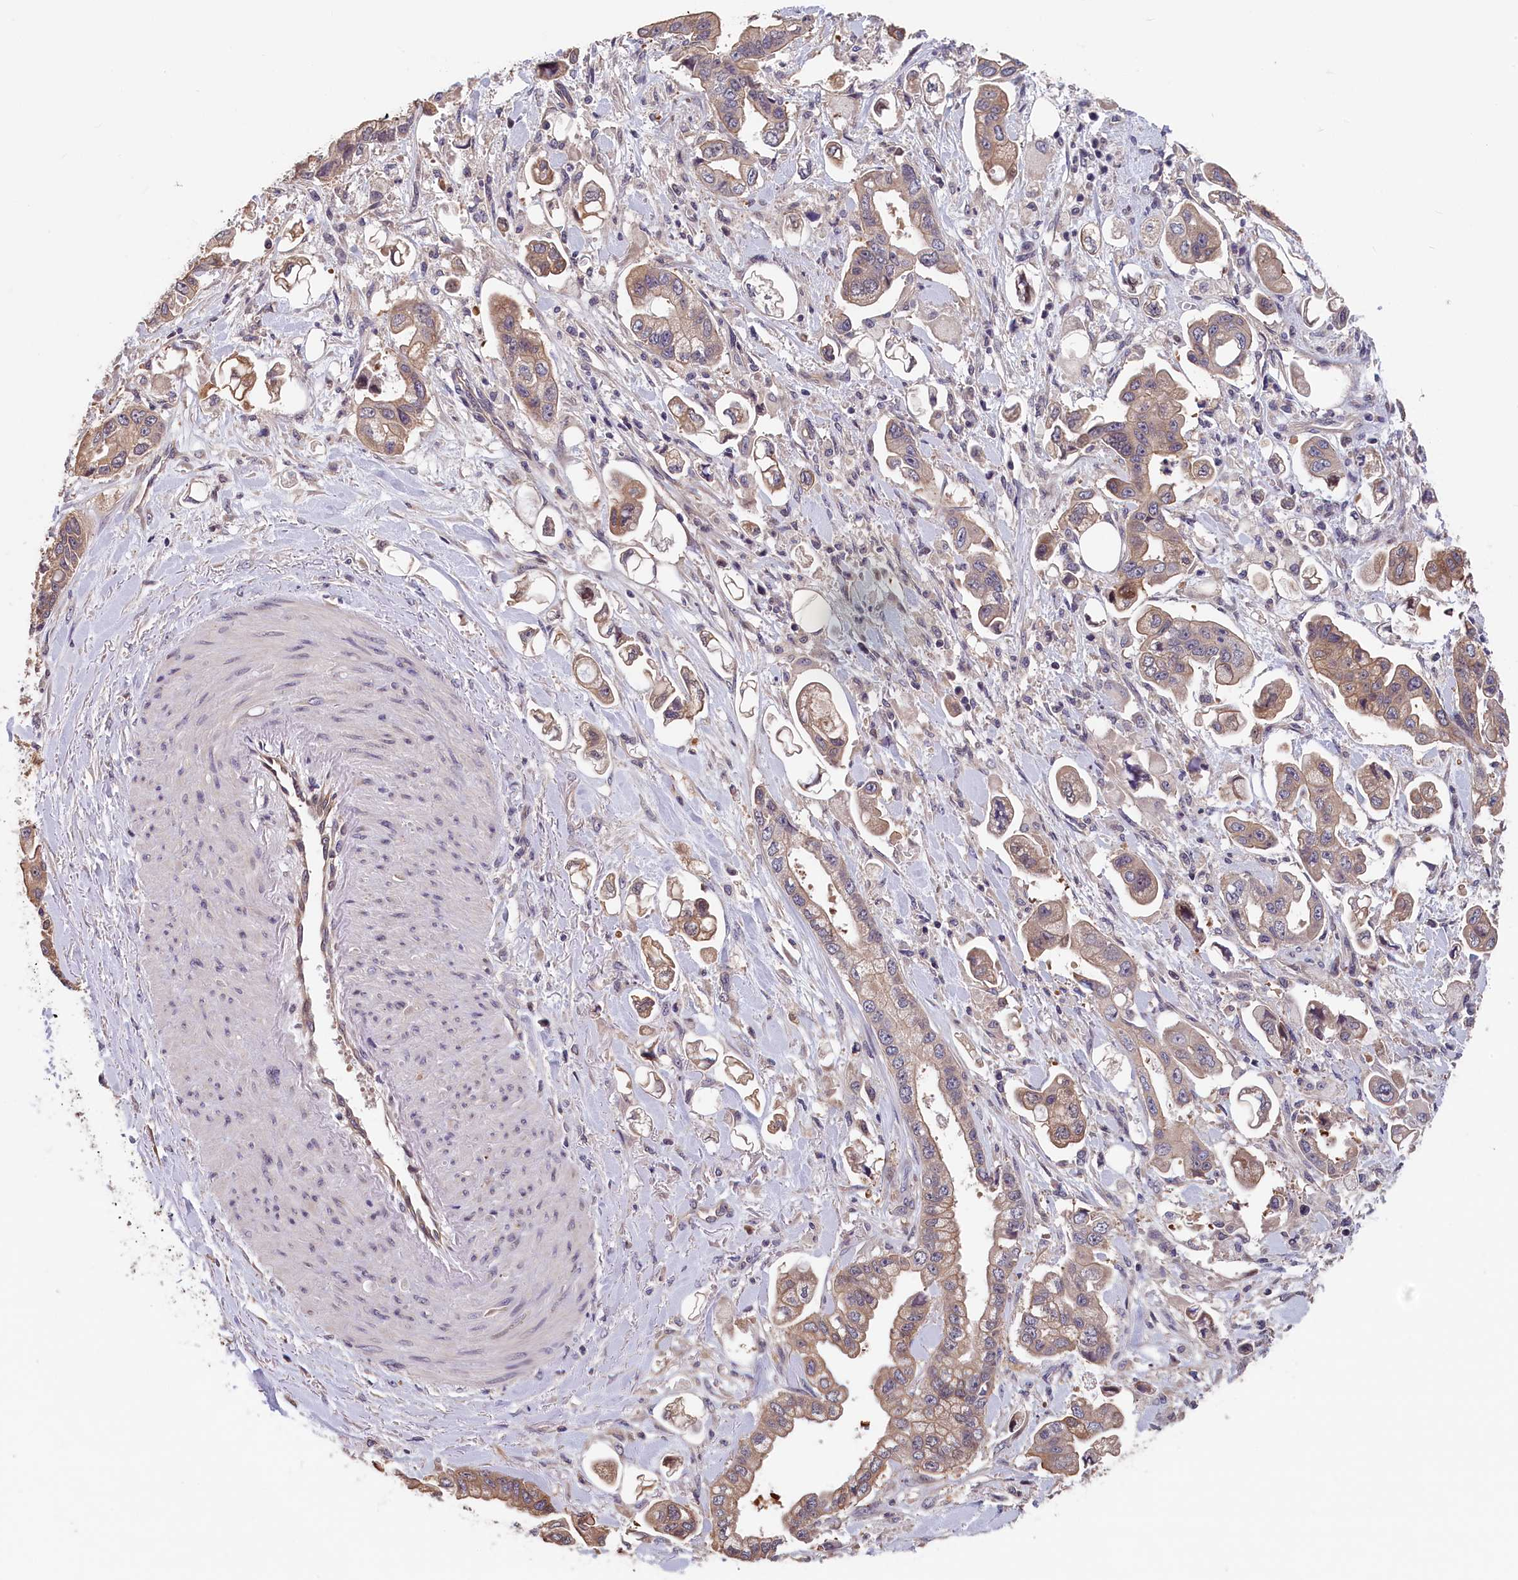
{"staining": {"intensity": "weak", "quantity": "25%-75%", "location": "cytoplasmic/membranous"}, "tissue": "stomach cancer", "cell_type": "Tumor cells", "image_type": "cancer", "snomed": [{"axis": "morphology", "description": "Adenocarcinoma, NOS"}, {"axis": "topography", "description": "Stomach"}], "caption": "A low amount of weak cytoplasmic/membranous expression is present in about 25%-75% of tumor cells in stomach cancer tissue.", "gene": "TMEM116", "patient": {"sex": "male", "age": 62}}